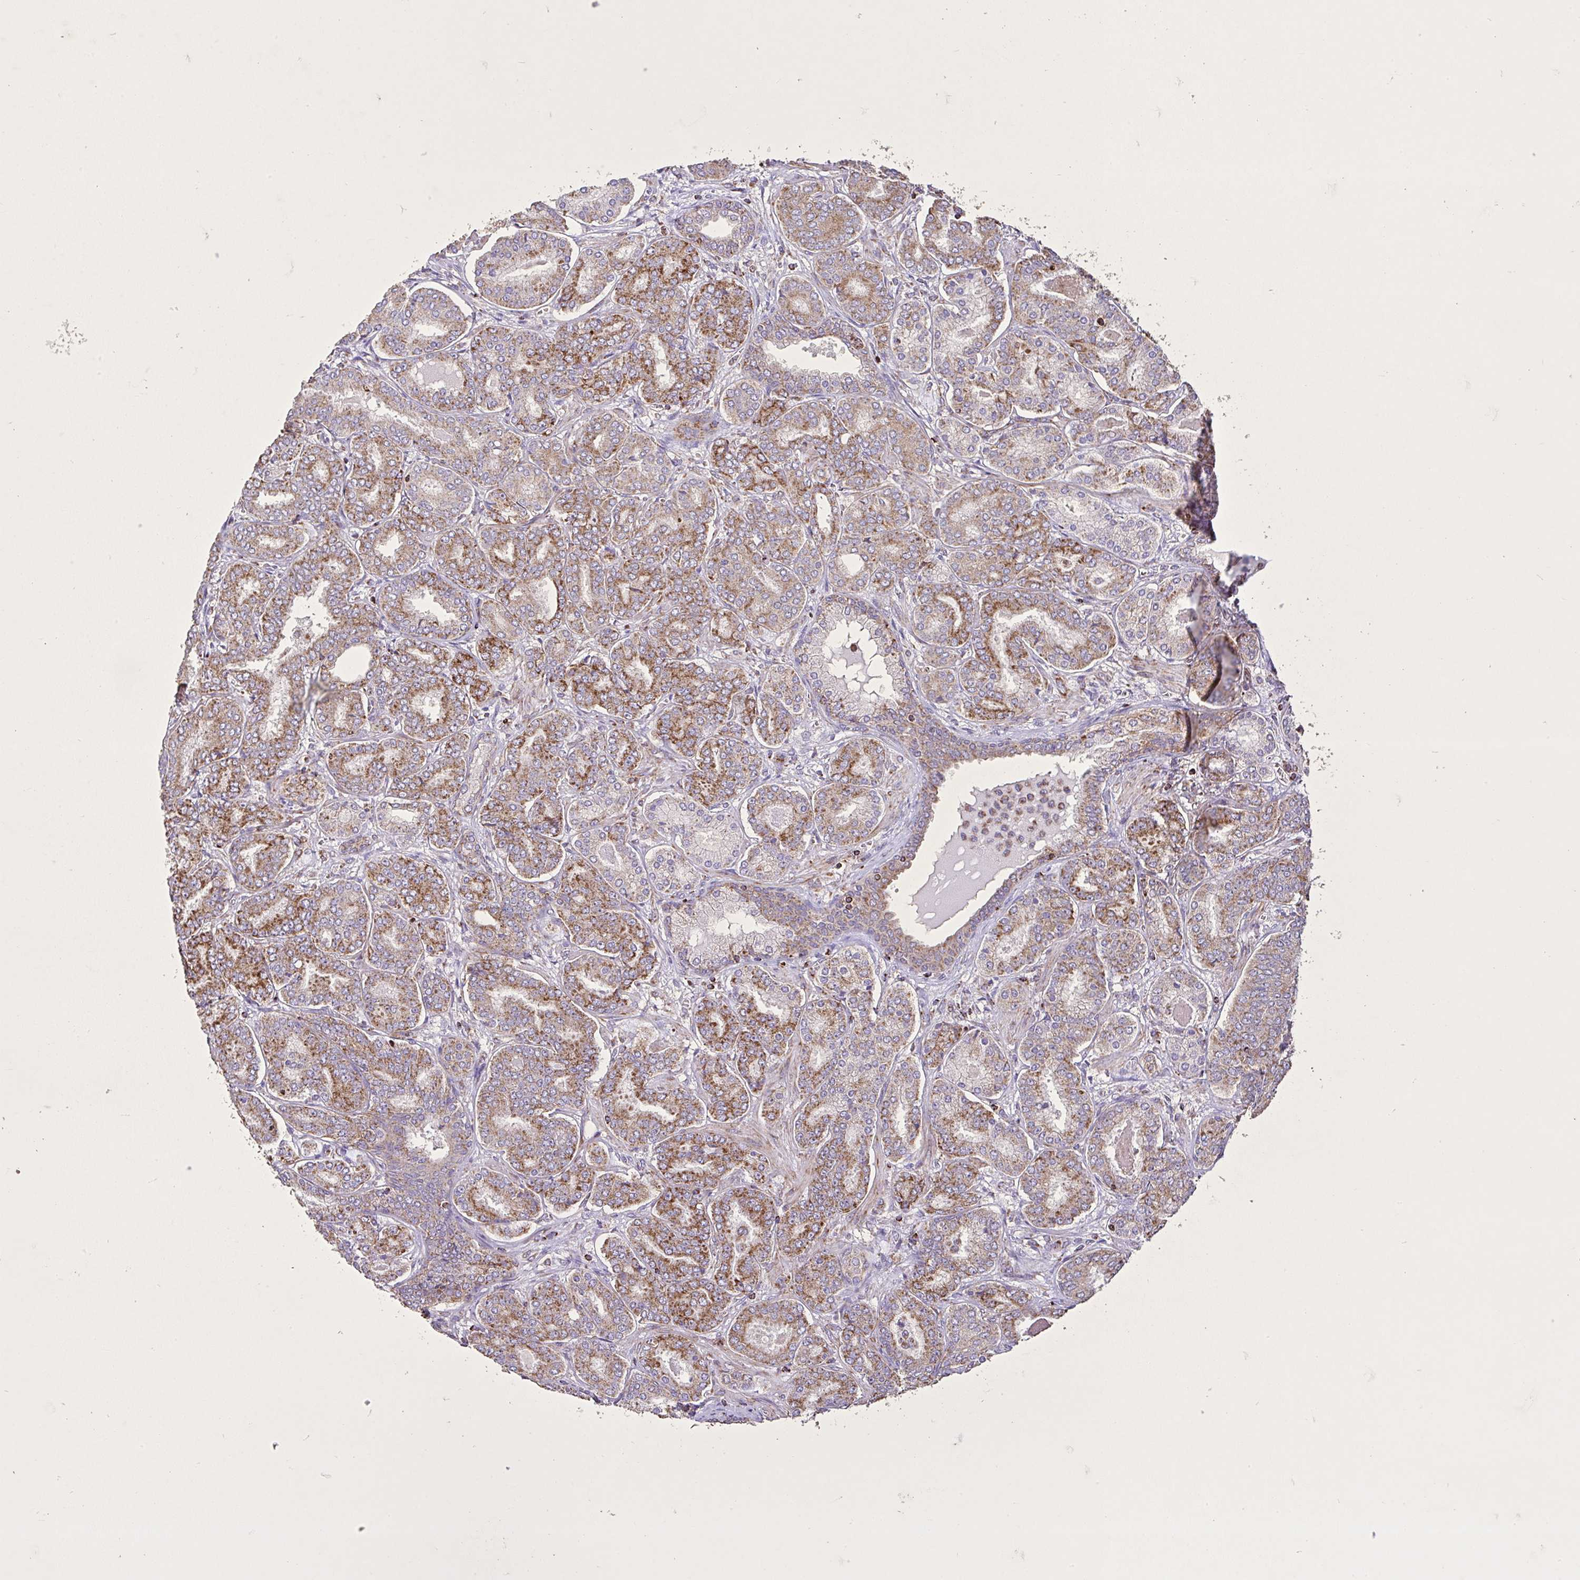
{"staining": {"intensity": "moderate", "quantity": ">75%", "location": "cytoplasmic/membranous"}, "tissue": "prostate cancer", "cell_type": "Tumor cells", "image_type": "cancer", "snomed": [{"axis": "morphology", "description": "Adenocarcinoma, High grade"}, {"axis": "topography", "description": "Prostate"}], "caption": "A medium amount of moderate cytoplasmic/membranous positivity is present in approximately >75% of tumor cells in prostate adenocarcinoma (high-grade) tissue.", "gene": "AGK", "patient": {"sex": "male", "age": 72}}